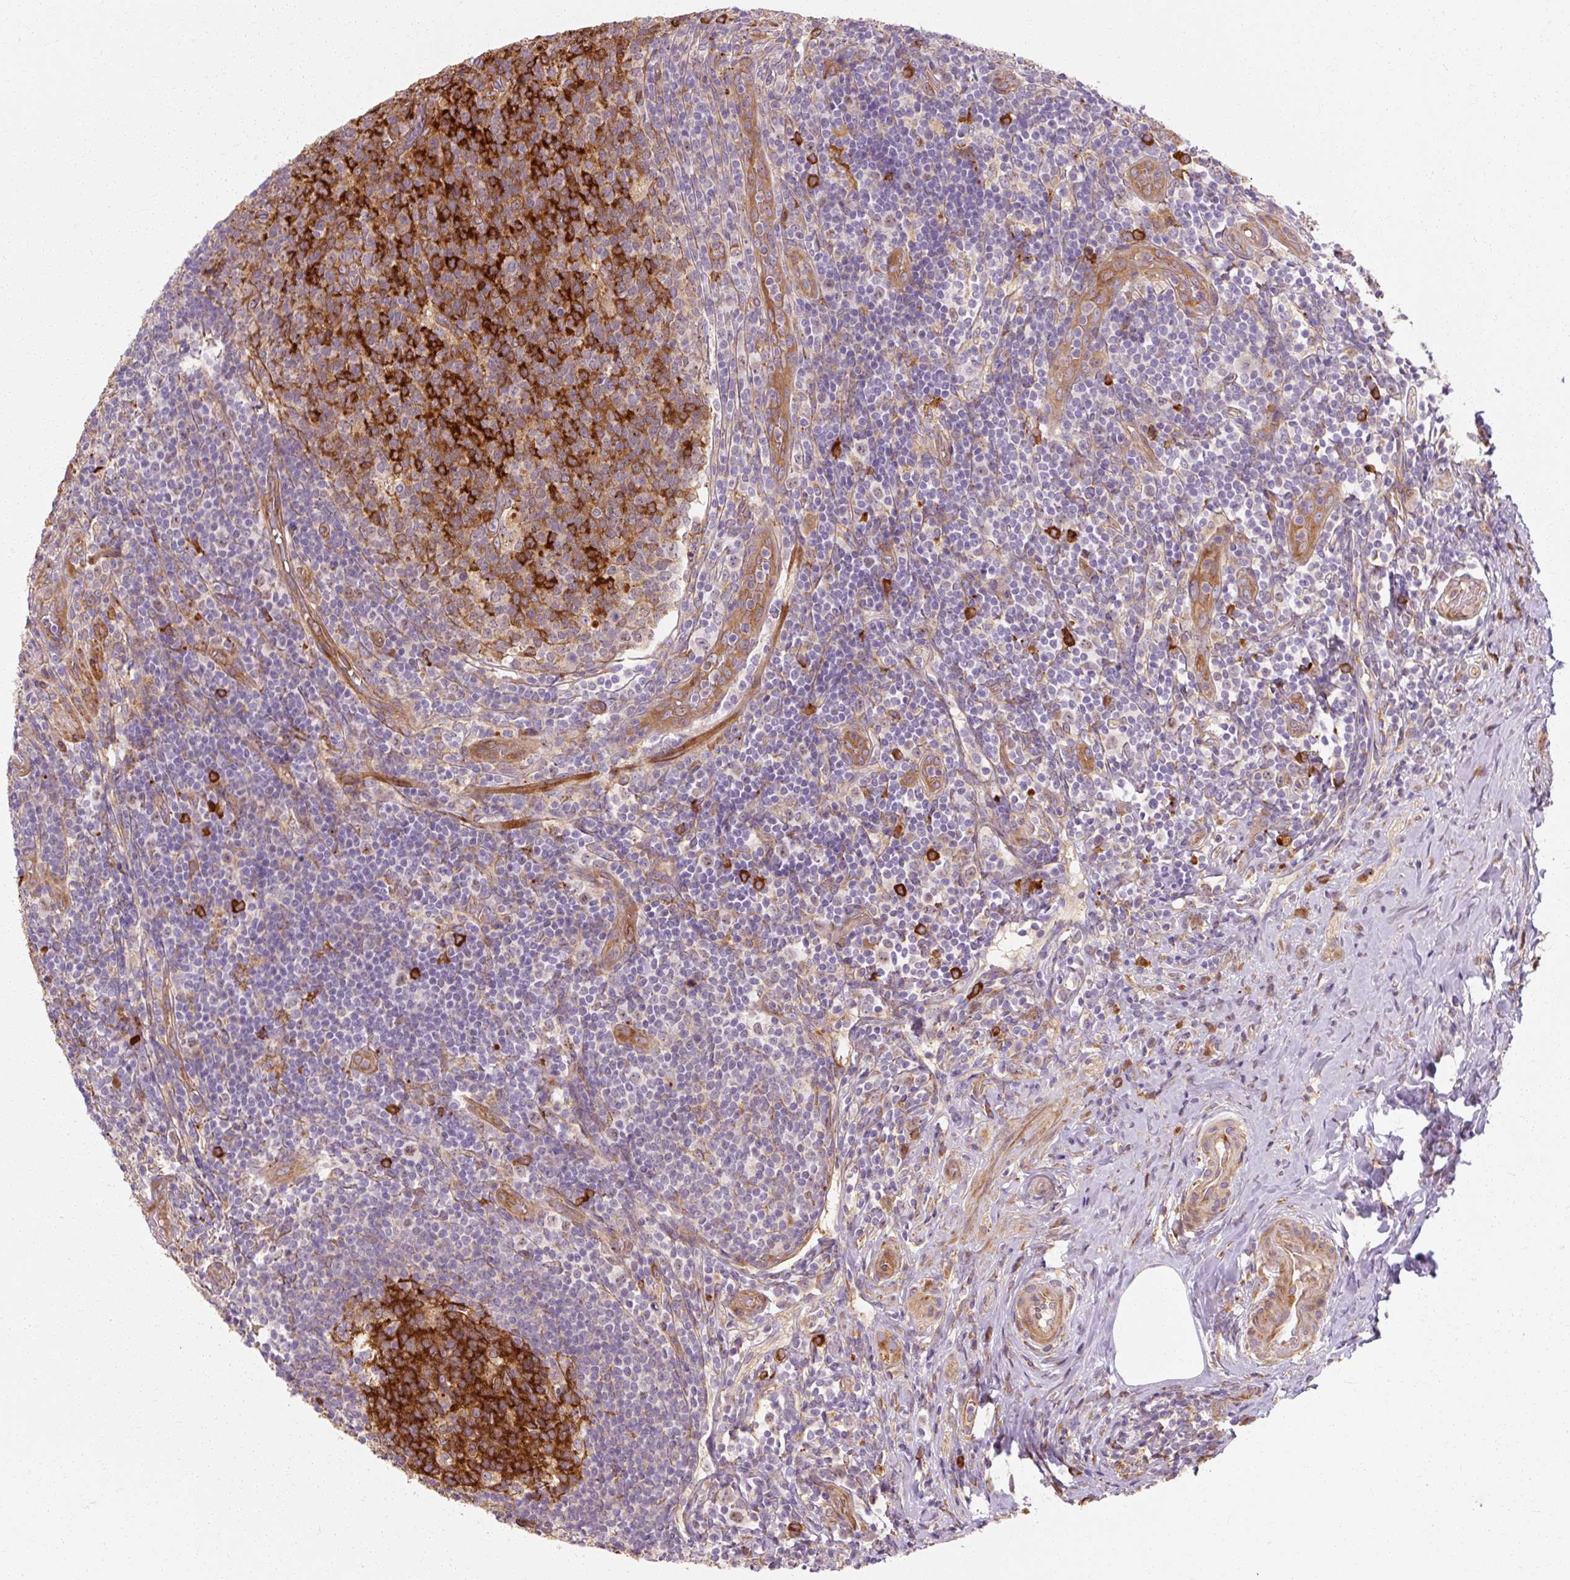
{"staining": {"intensity": "strong", "quantity": ">75%", "location": "cytoplasmic/membranous"}, "tissue": "appendix", "cell_type": "Glandular cells", "image_type": "normal", "snomed": [{"axis": "morphology", "description": "Normal tissue, NOS"}, {"axis": "topography", "description": "Appendix"}], "caption": "Protein staining of unremarkable appendix shows strong cytoplasmic/membranous expression in about >75% of glandular cells. The staining was performed using DAB to visualize the protein expression in brown, while the nuclei were stained in blue with hematoxylin (Magnification: 20x).", "gene": "TBC1D4", "patient": {"sex": "female", "age": 43}}